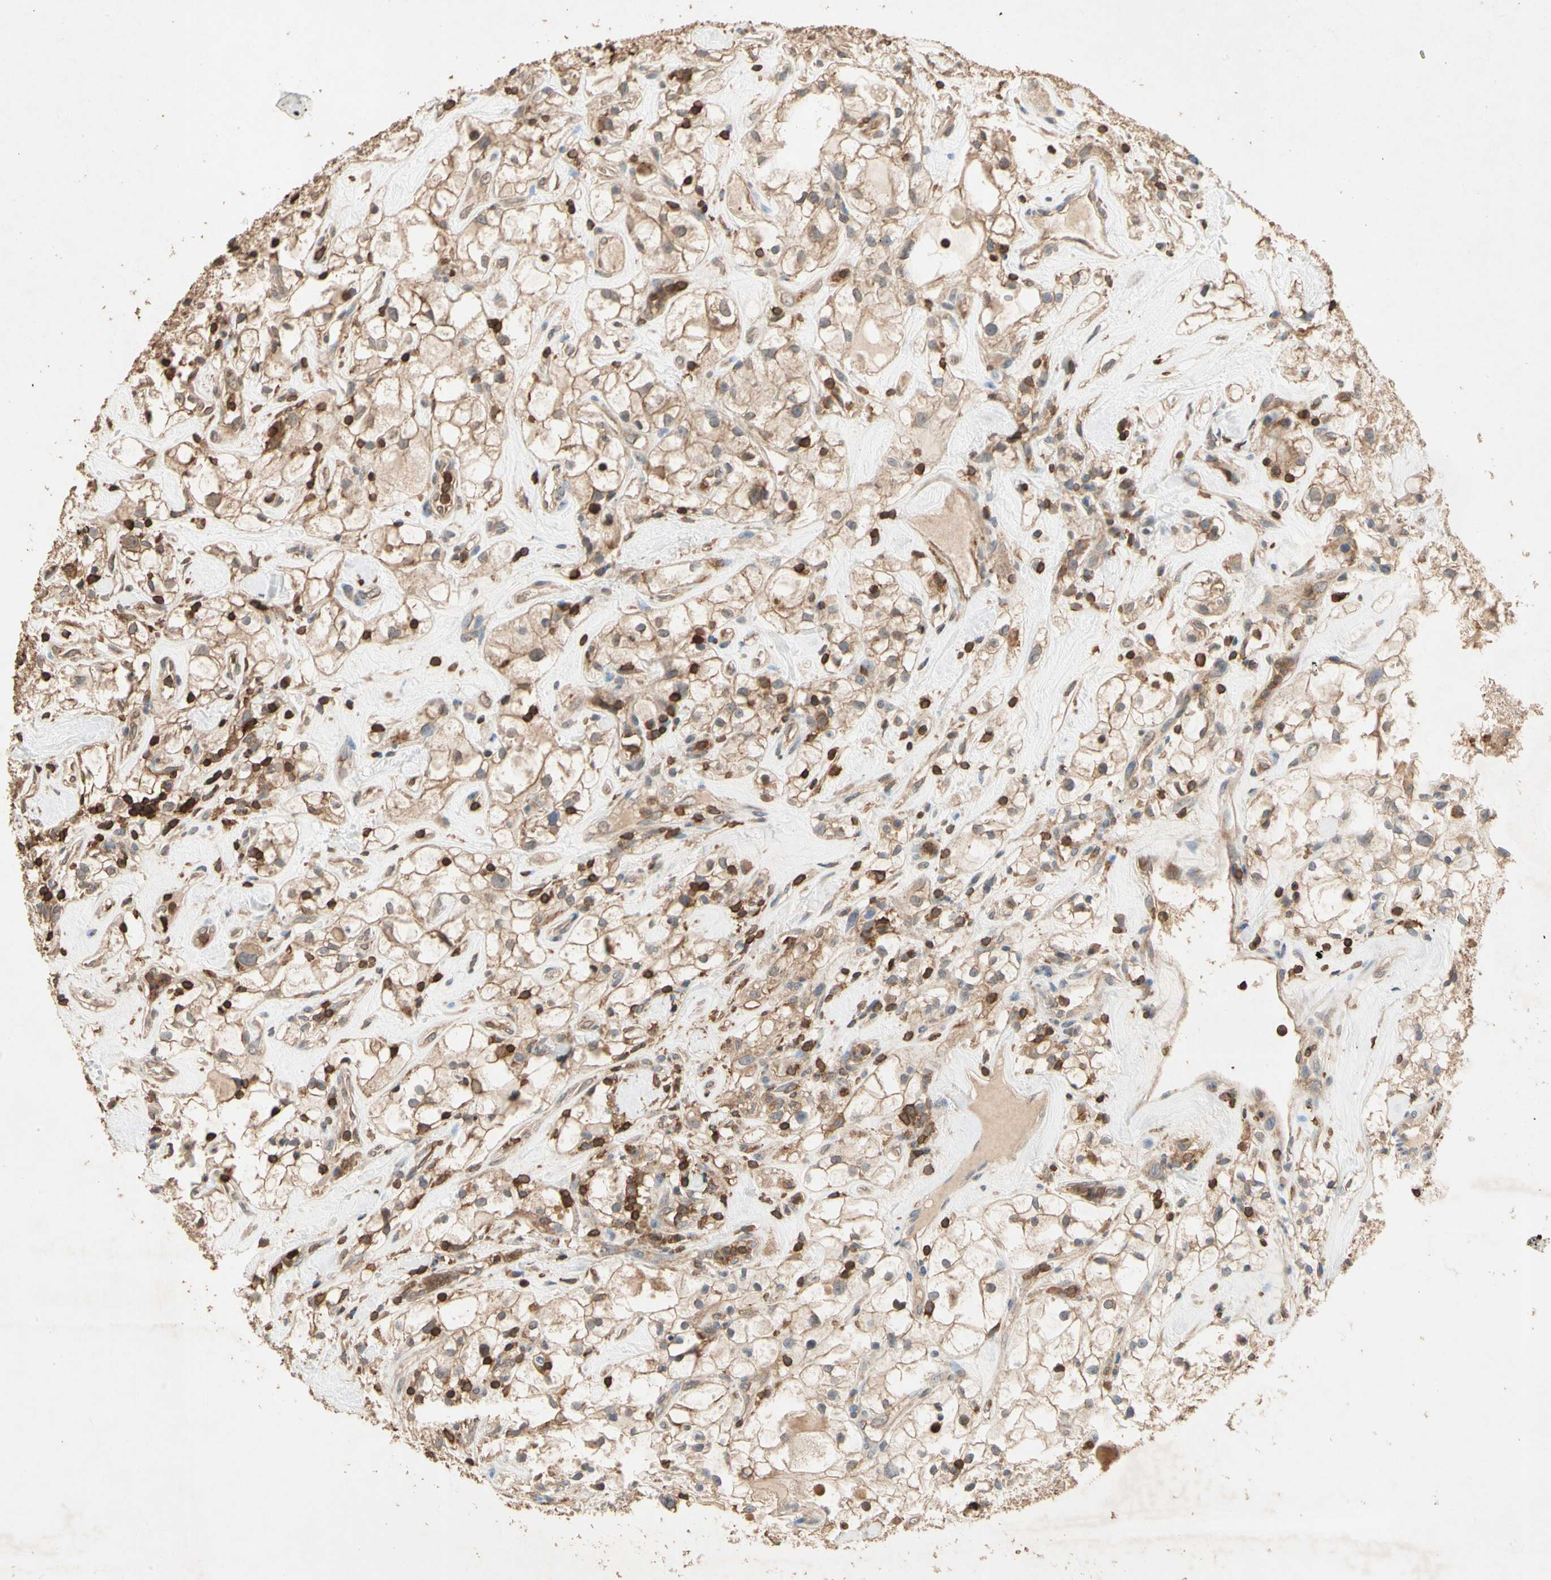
{"staining": {"intensity": "weak", "quantity": ">75%", "location": "cytoplasmic/membranous"}, "tissue": "renal cancer", "cell_type": "Tumor cells", "image_type": "cancer", "snomed": [{"axis": "morphology", "description": "Adenocarcinoma, NOS"}, {"axis": "topography", "description": "Kidney"}], "caption": "An immunohistochemistry (IHC) photomicrograph of tumor tissue is shown. Protein staining in brown highlights weak cytoplasmic/membranous positivity in renal cancer (adenocarcinoma) within tumor cells.", "gene": "MAP3K10", "patient": {"sex": "female", "age": 60}}